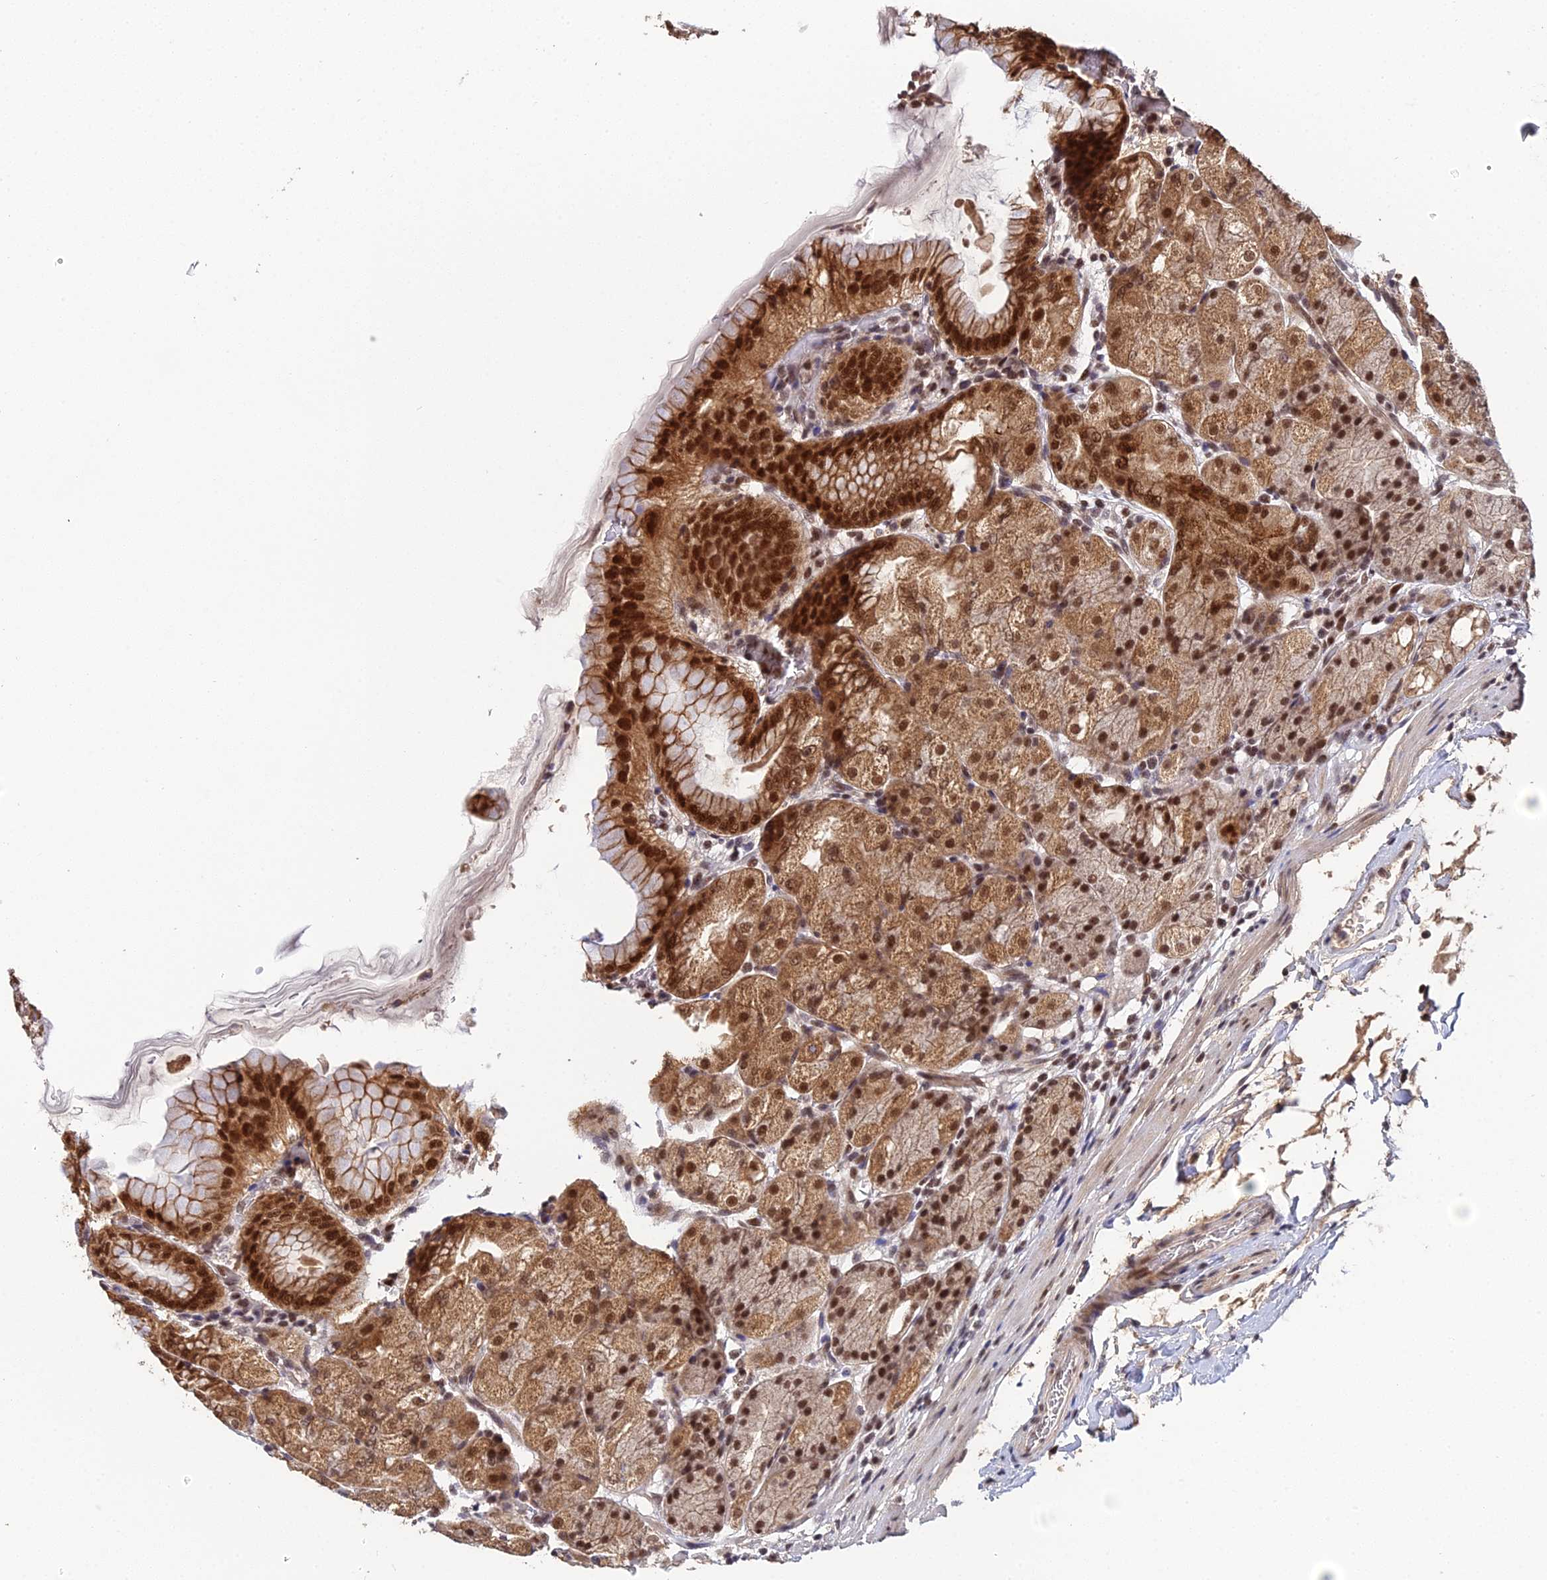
{"staining": {"intensity": "moderate", "quantity": ">75%", "location": "cytoplasmic/membranous,nuclear"}, "tissue": "stomach", "cell_type": "Glandular cells", "image_type": "normal", "snomed": [{"axis": "morphology", "description": "Normal tissue, NOS"}, {"axis": "topography", "description": "Stomach, upper"}, {"axis": "topography", "description": "Stomach, lower"}], "caption": "An IHC micrograph of normal tissue is shown. Protein staining in brown labels moderate cytoplasmic/membranous,nuclear positivity in stomach within glandular cells.", "gene": "BIVM", "patient": {"sex": "male", "age": 62}}